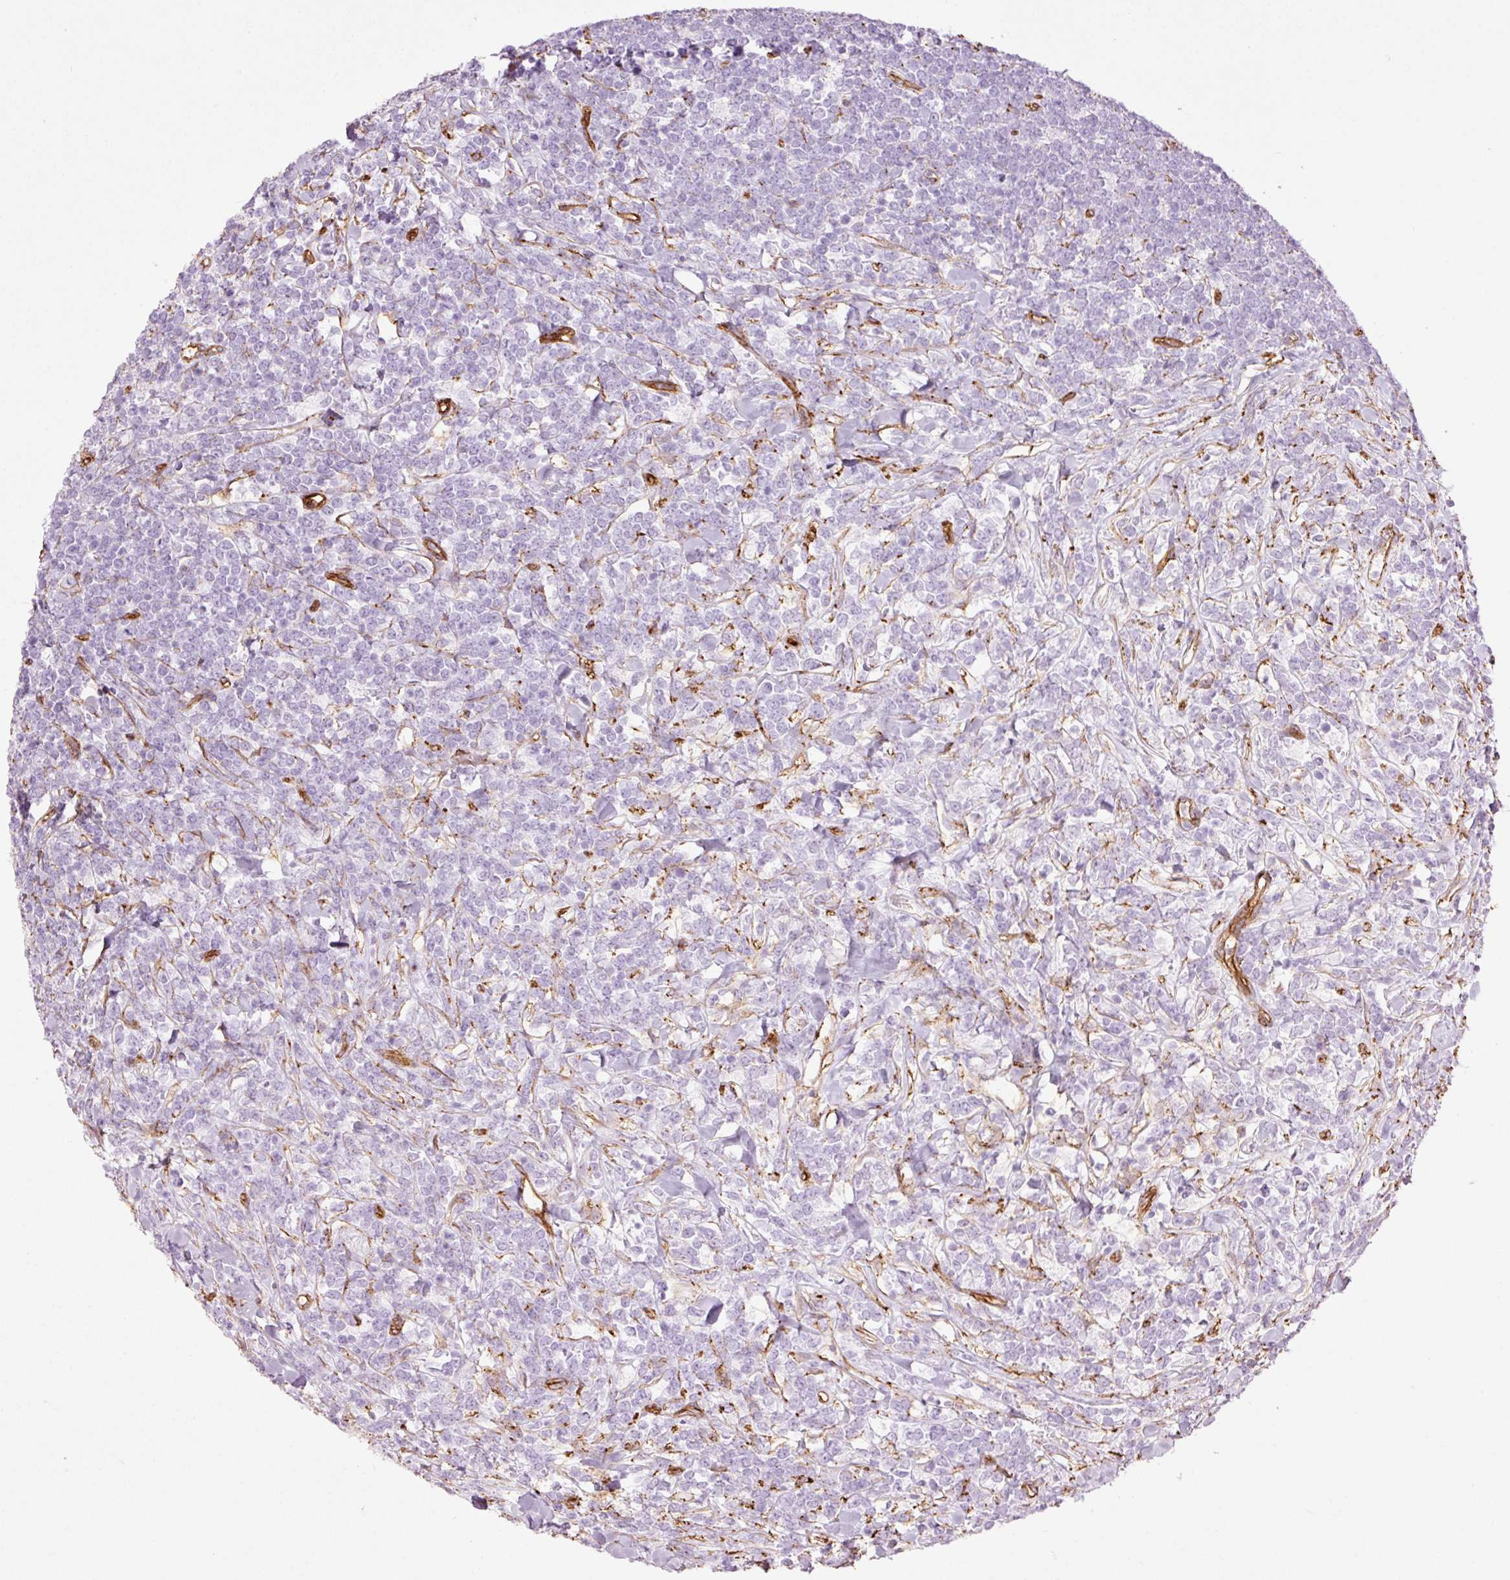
{"staining": {"intensity": "negative", "quantity": "none", "location": "none"}, "tissue": "lymphoma", "cell_type": "Tumor cells", "image_type": "cancer", "snomed": [{"axis": "morphology", "description": "Malignant lymphoma, non-Hodgkin's type, High grade"}, {"axis": "topography", "description": "Small intestine"}, {"axis": "topography", "description": "Colon"}], "caption": "Immunohistochemistry of lymphoma shows no expression in tumor cells. The staining is performed using DAB (3,3'-diaminobenzidine) brown chromogen with nuclei counter-stained in using hematoxylin.", "gene": "CAV1", "patient": {"sex": "male", "age": 8}}